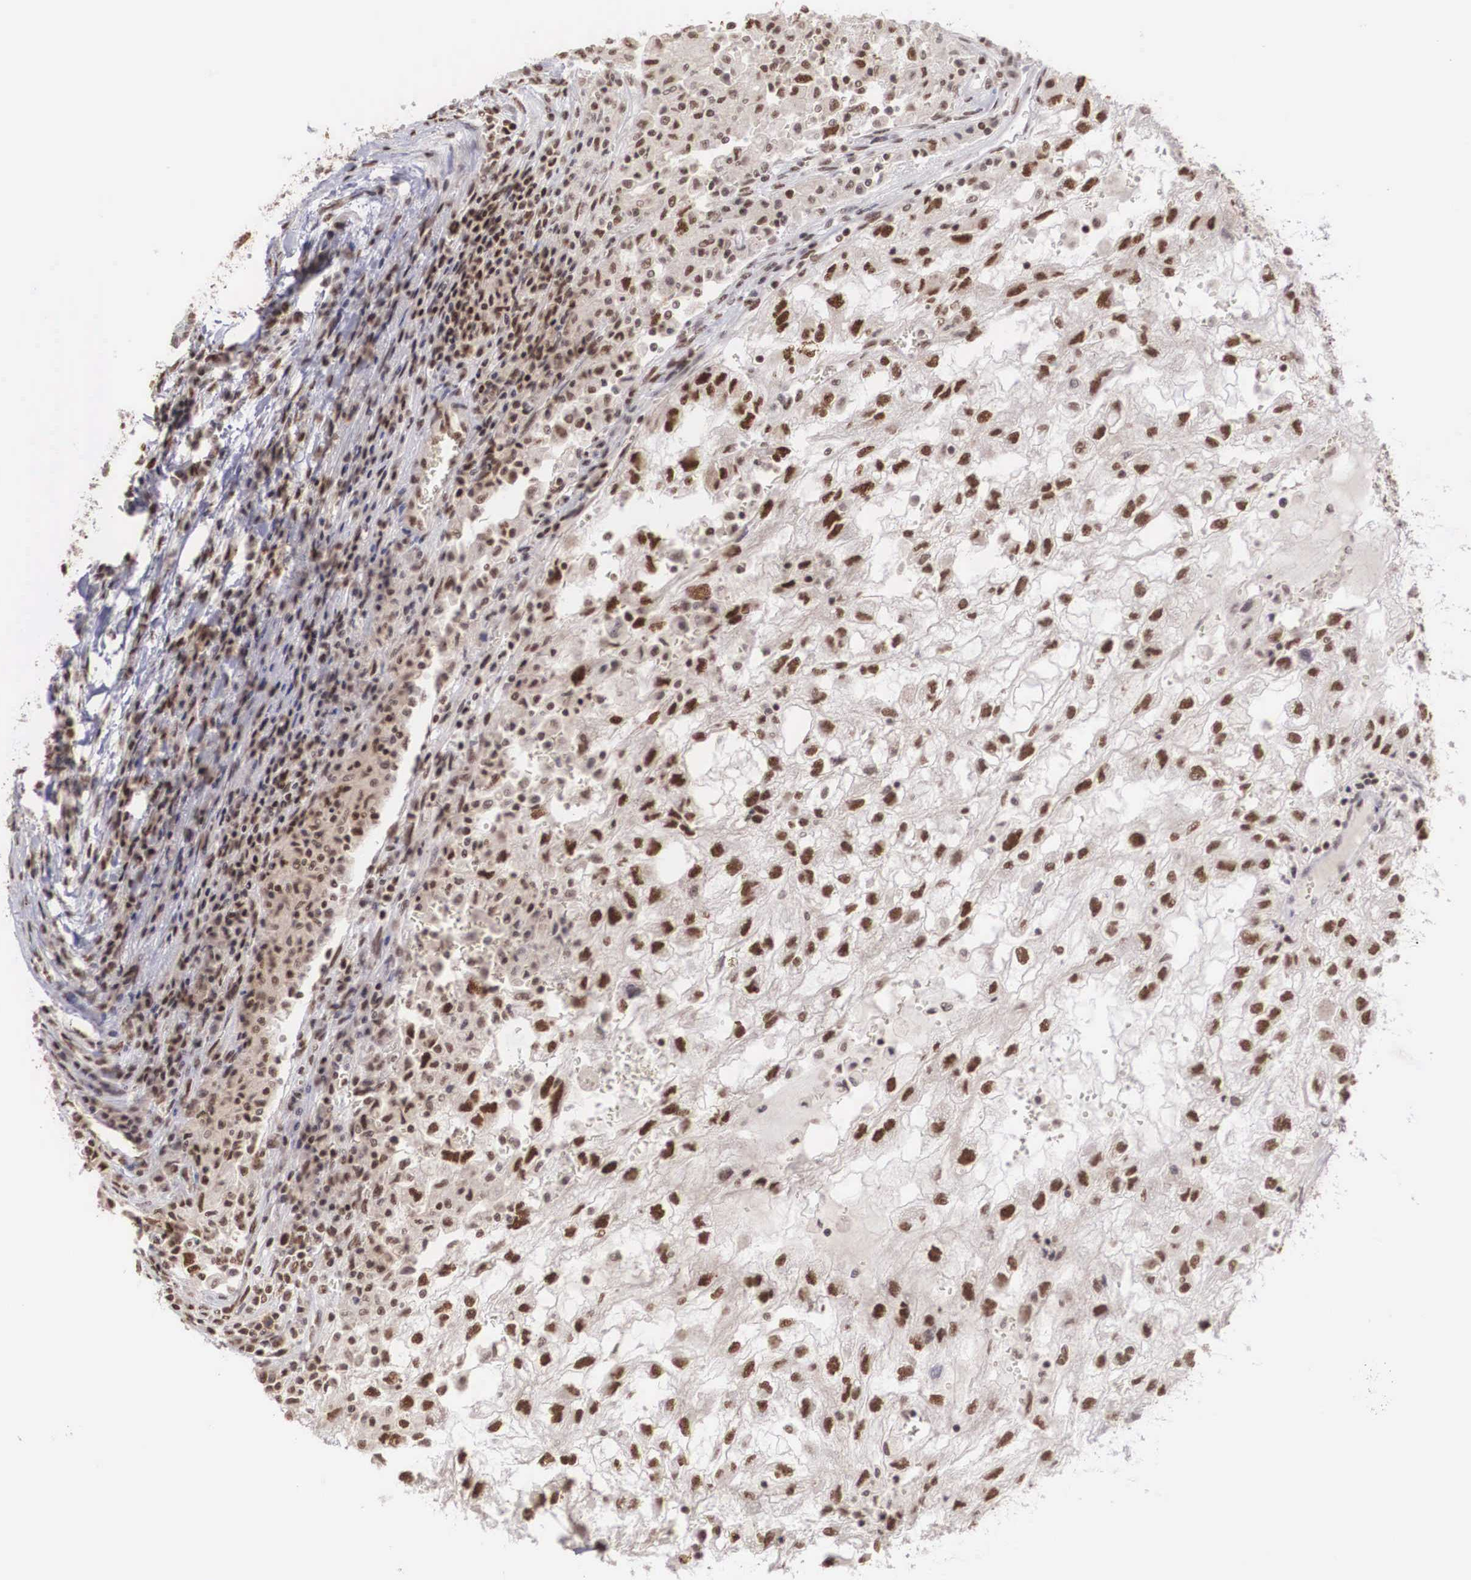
{"staining": {"intensity": "strong", "quantity": ">75%", "location": "nuclear"}, "tissue": "renal cancer", "cell_type": "Tumor cells", "image_type": "cancer", "snomed": [{"axis": "morphology", "description": "Normal tissue, NOS"}, {"axis": "morphology", "description": "Adenocarcinoma, NOS"}, {"axis": "topography", "description": "Kidney"}], "caption": "Brown immunohistochemical staining in renal cancer reveals strong nuclear staining in approximately >75% of tumor cells.", "gene": "HTATSF1", "patient": {"sex": "male", "age": 71}}